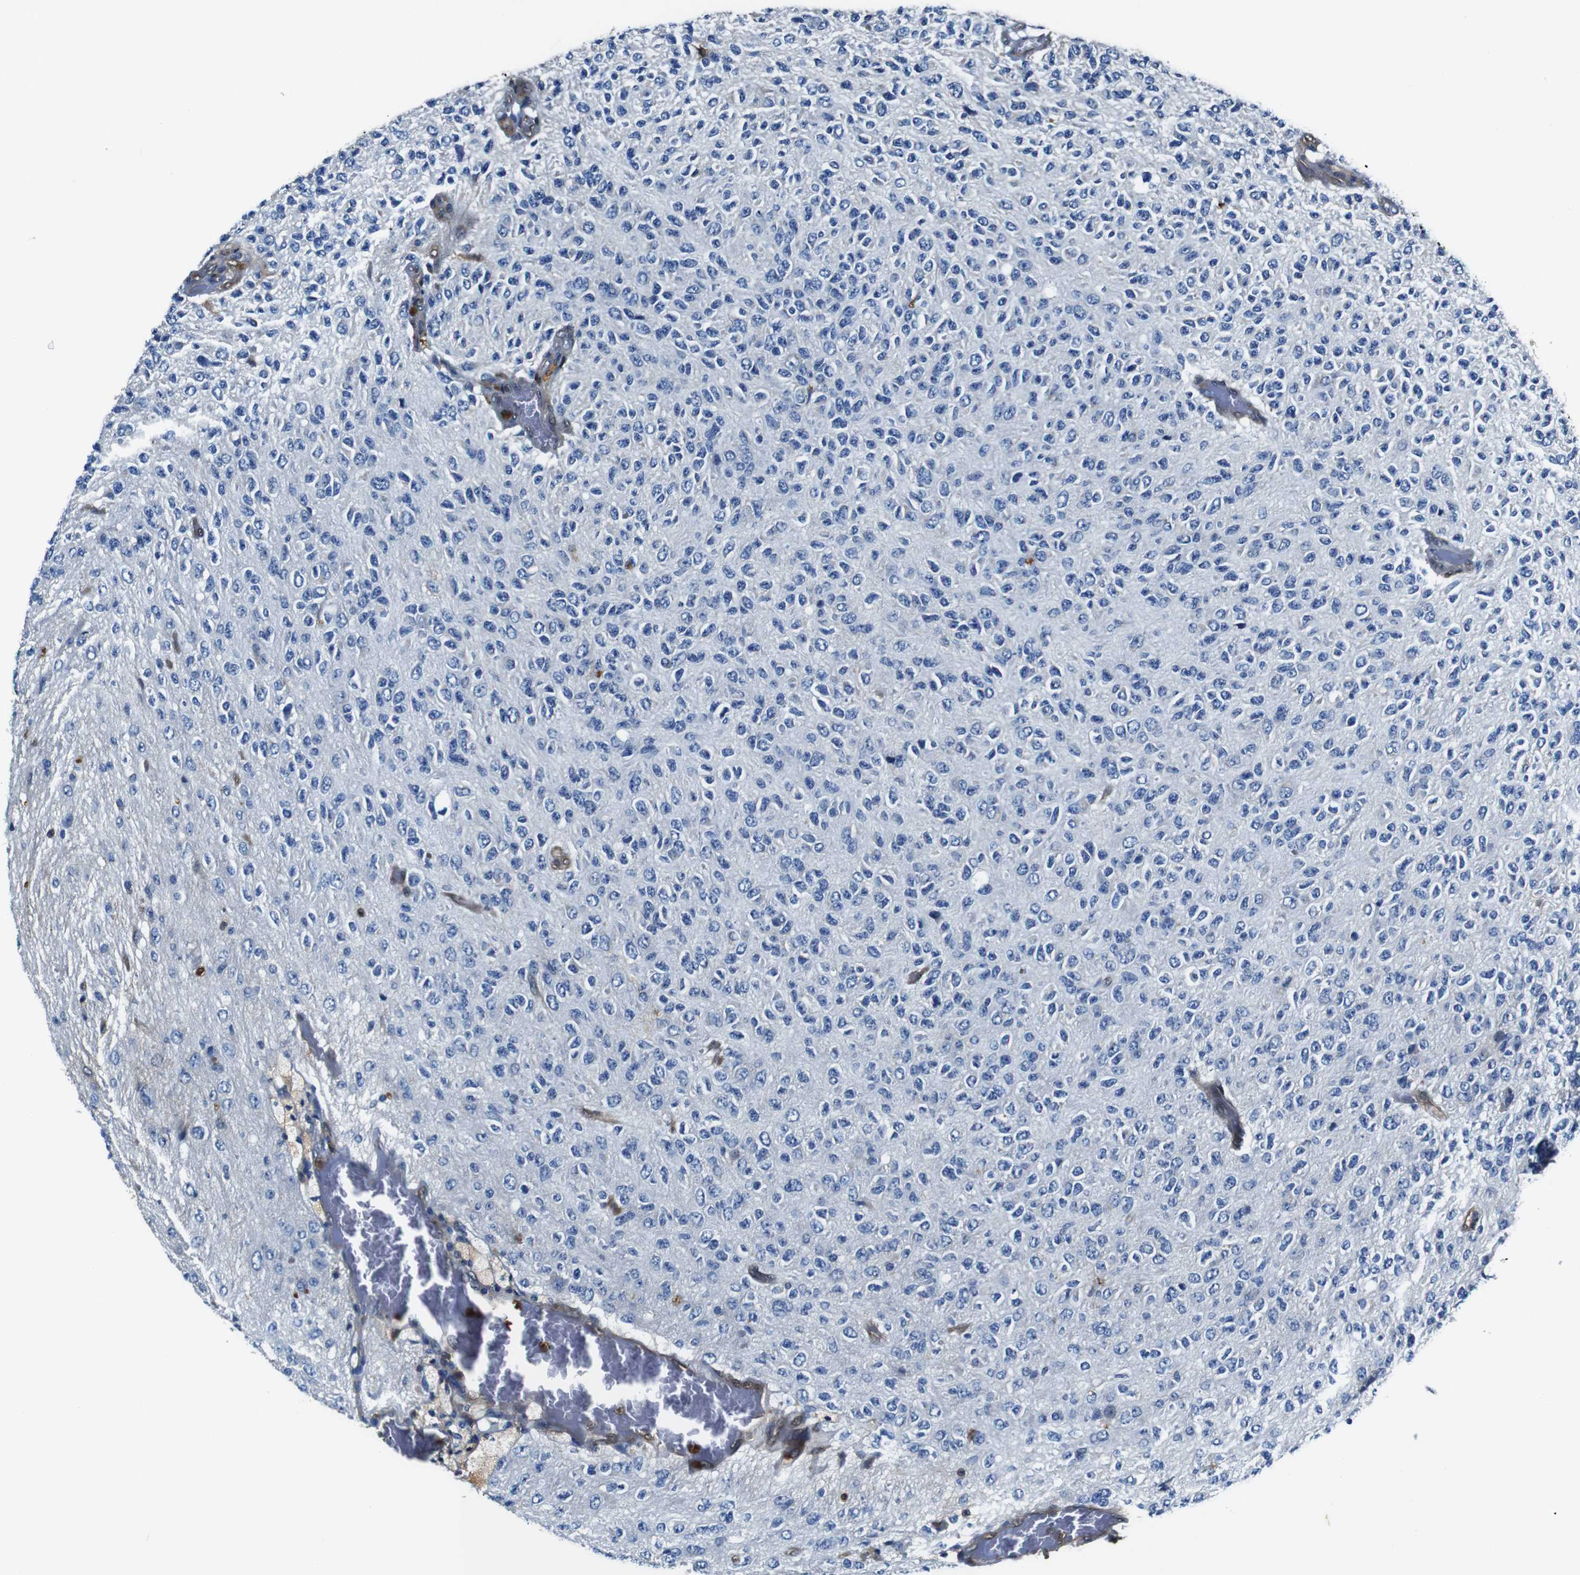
{"staining": {"intensity": "negative", "quantity": "none", "location": "none"}, "tissue": "glioma", "cell_type": "Tumor cells", "image_type": "cancer", "snomed": [{"axis": "morphology", "description": "Glioma, malignant, High grade"}, {"axis": "topography", "description": "pancreas cauda"}], "caption": "Immunohistochemistry image of human malignant high-grade glioma stained for a protein (brown), which reveals no expression in tumor cells. (DAB IHC with hematoxylin counter stain).", "gene": "ANXA1", "patient": {"sex": "male", "age": 60}}